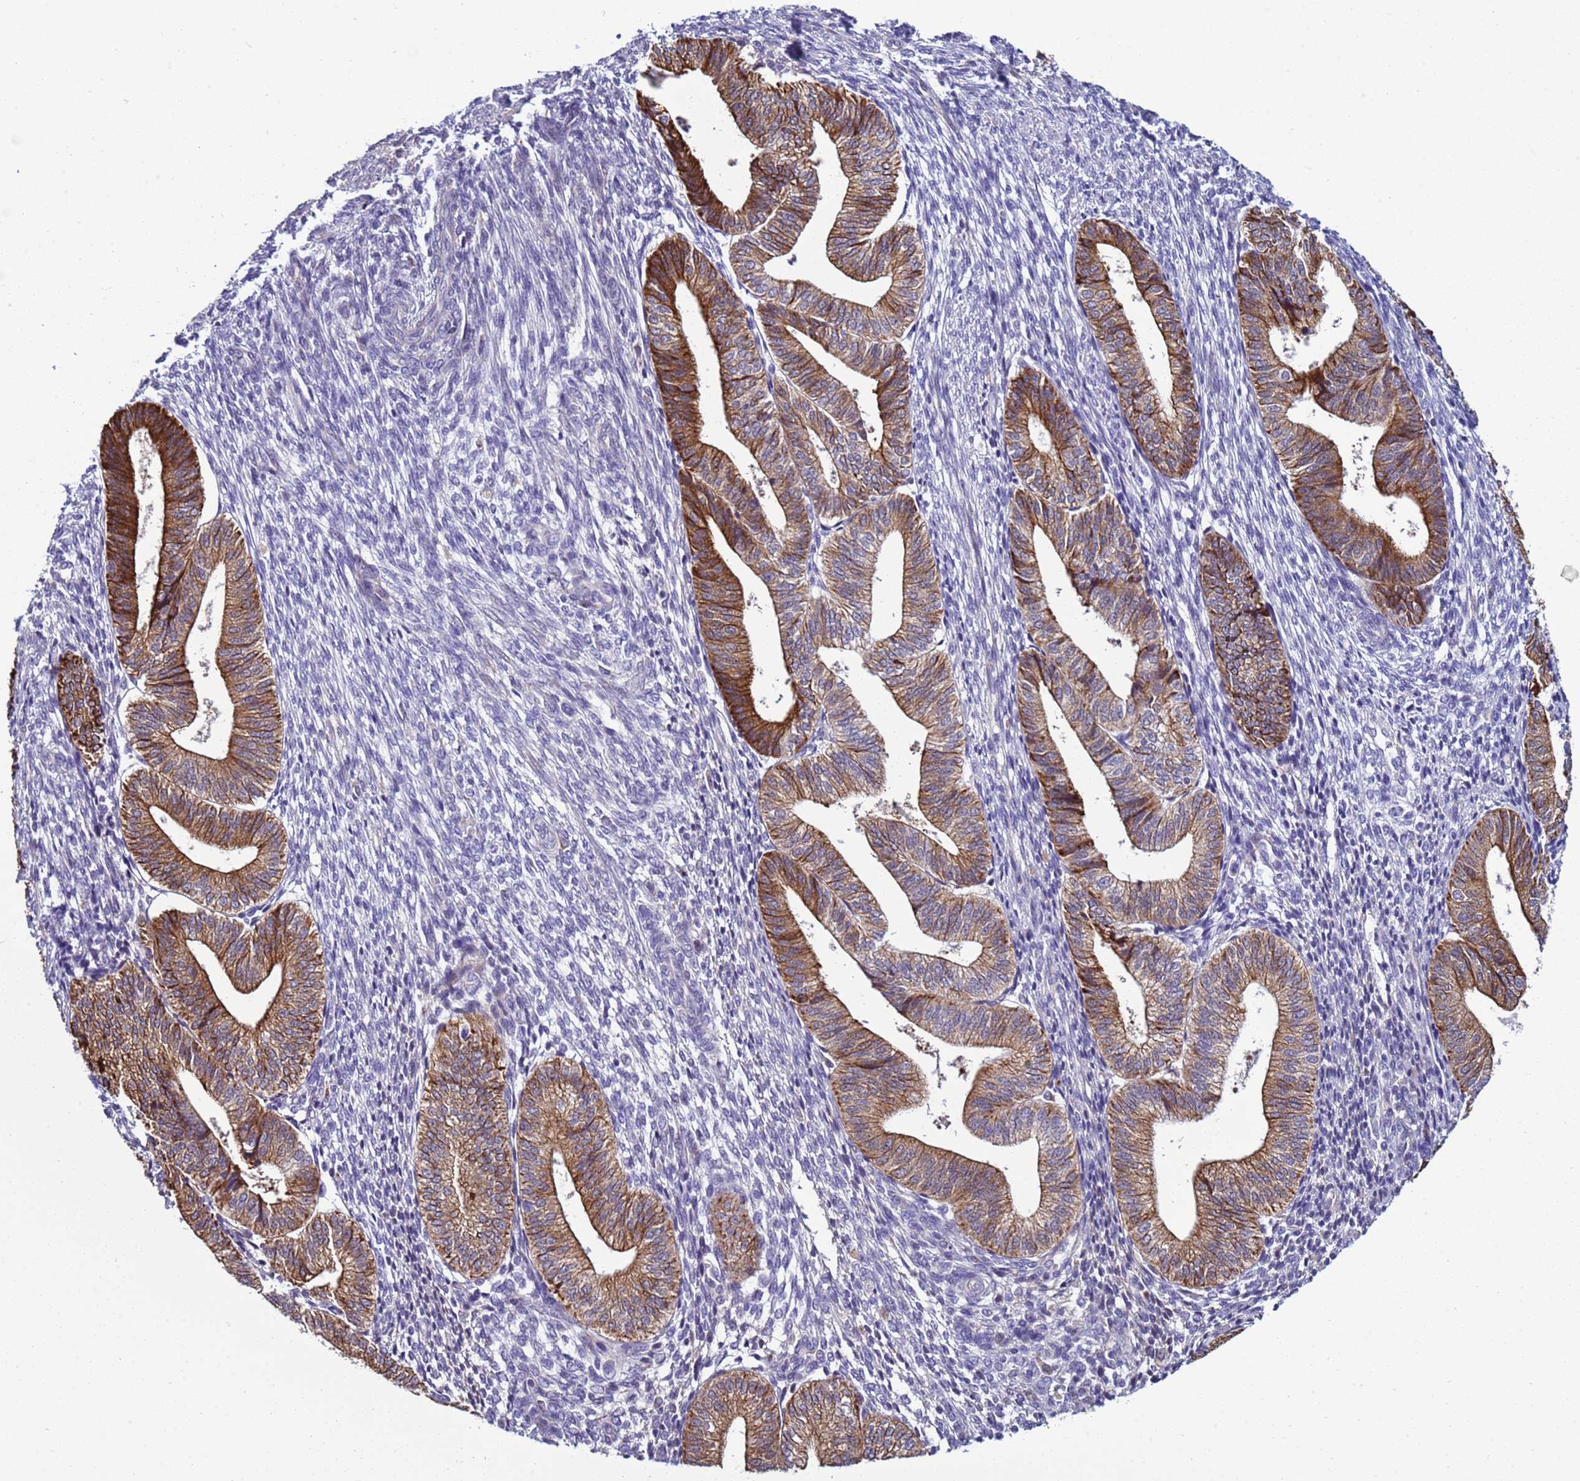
{"staining": {"intensity": "negative", "quantity": "none", "location": "none"}, "tissue": "endometrium", "cell_type": "Cells in endometrial stroma", "image_type": "normal", "snomed": [{"axis": "morphology", "description": "Normal tissue, NOS"}, {"axis": "topography", "description": "Endometrium"}], "caption": "The photomicrograph exhibits no staining of cells in endometrial stroma in normal endometrium. (Stains: DAB (3,3'-diaminobenzidine) IHC with hematoxylin counter stain, Microscopy: brightfield microscopy at high magnification).", "gene": "NAT1", "patient": {"sex": "female", "age": 34}}